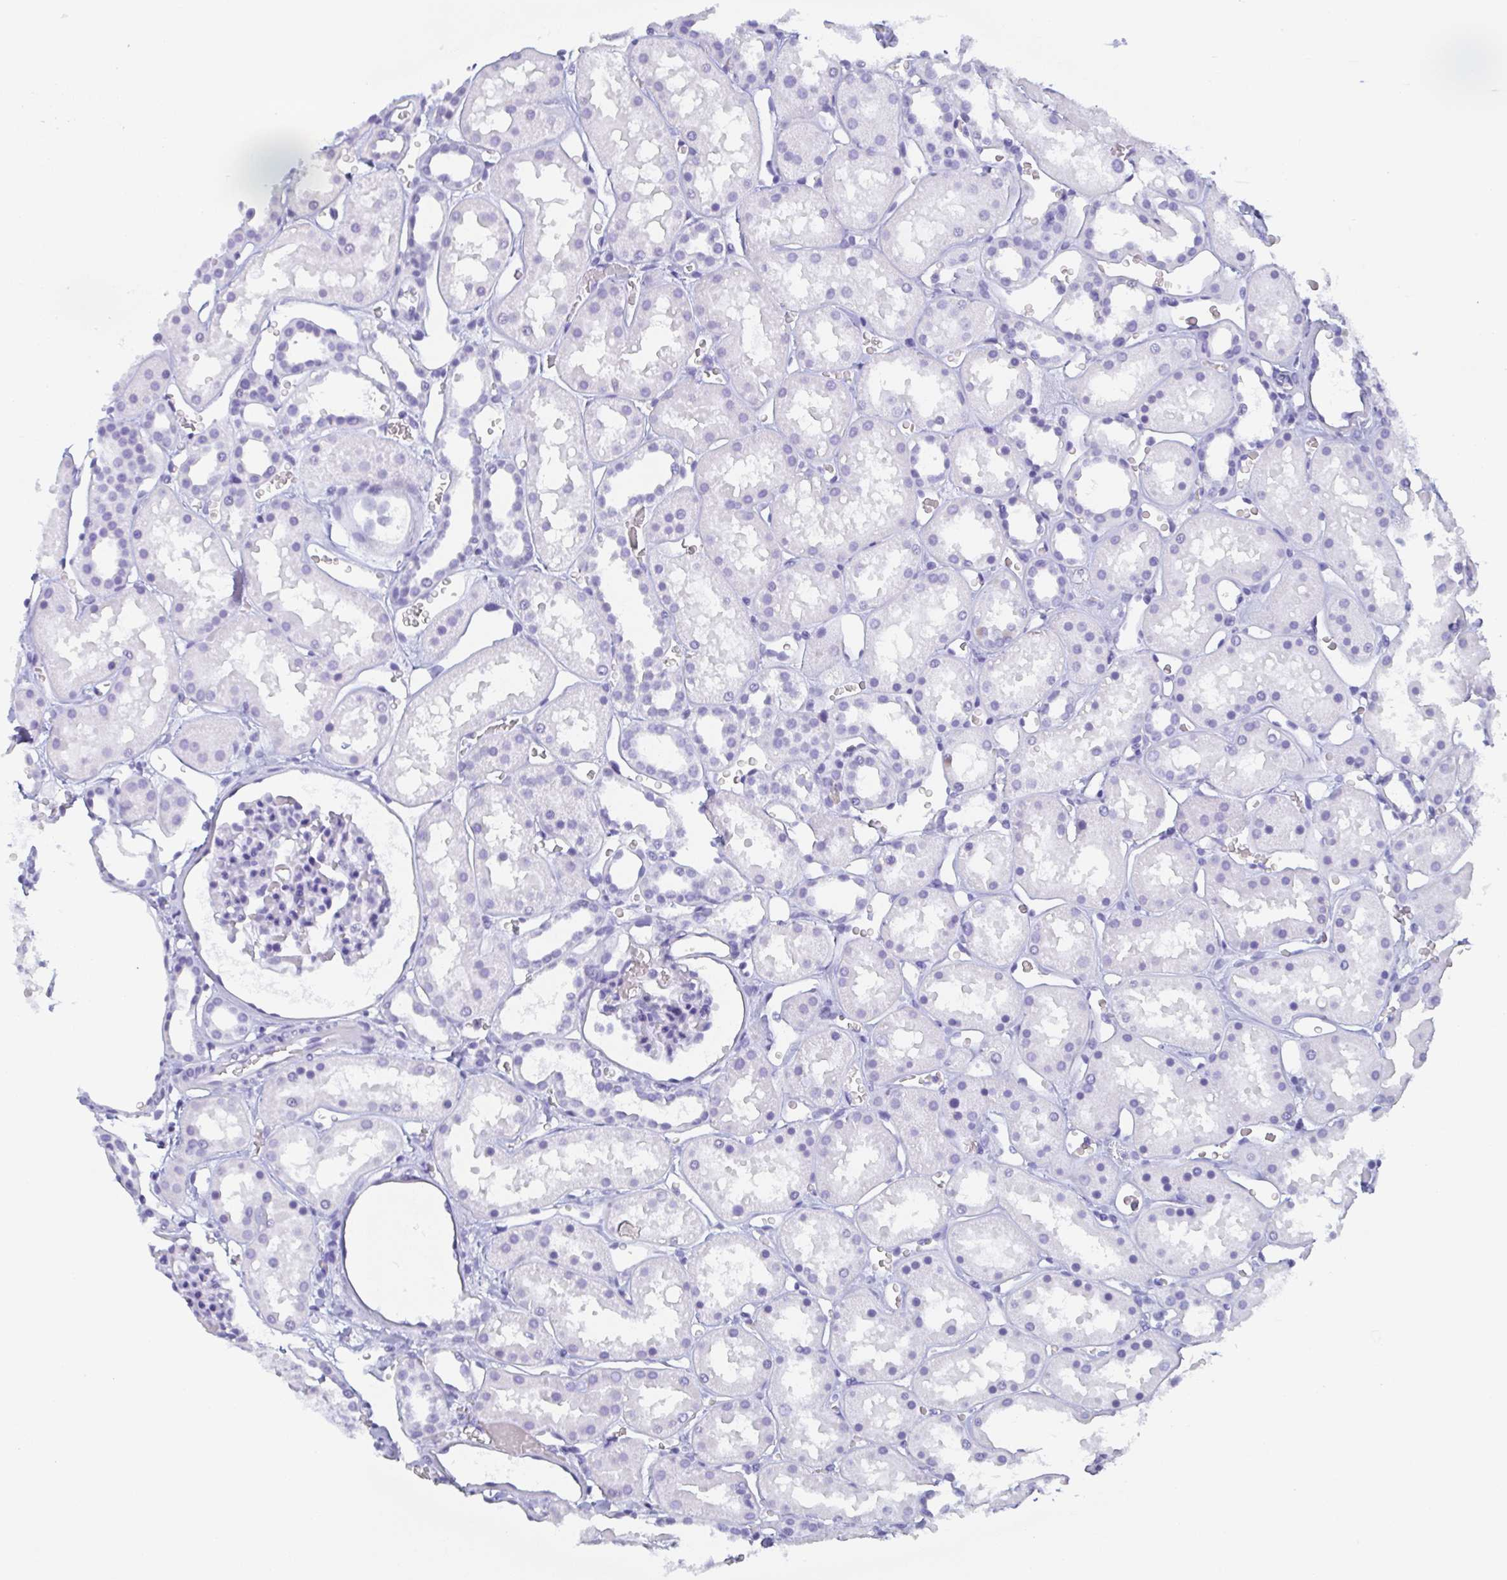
{"staining": {"intensity": "negative", "quantity": "none", "location": "none"}, "tissue": "kidney", "cell_type": "Cells in glomeruli", "image_type": "normal", "snomed": [{"axis": "morphology", "description": "Normal tissue, NOS"}, {"axis": "topography", "description": "Kidney"}], "caption": "This is a micrograph of immunohistochemistry (IHC) staining of unremarkable kidney, which shows no expression in cells in glomeruli.", "gene": "AGFG2", "patient": {"sex": "female", "age": 41}}